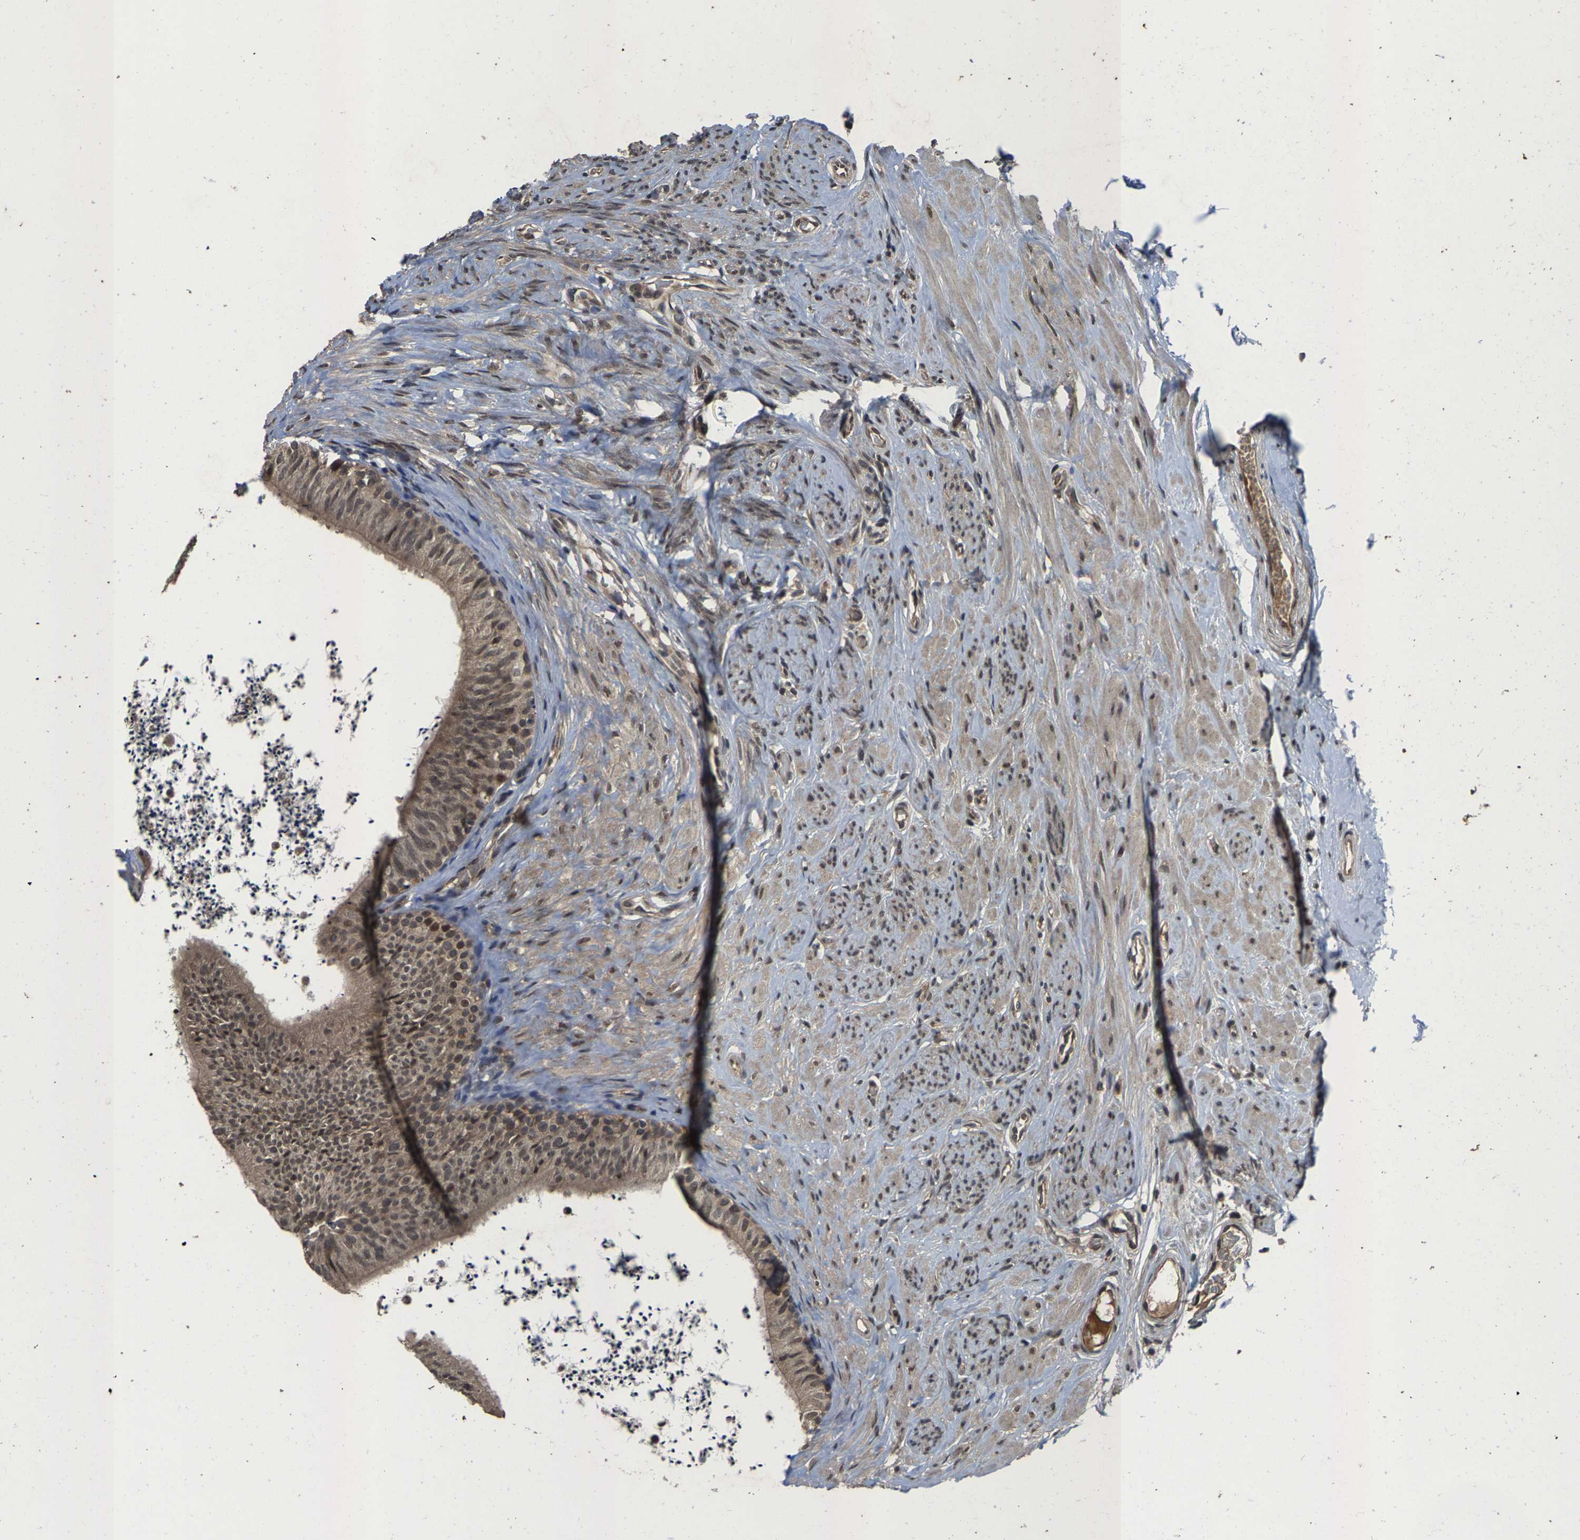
{"staining": {"intensity": "moderate", "quantity": ">75%", "location": "cytoplasmic/membranous,nuclear"}, "tissue": "epididymis", "cell_type": "Glandular cells", "image_type": "normal", "snomed": [{"axis": "morphology", "description": "Normal tissue, NOS"}, {"axis": "topography", "description": "Epididymis"}], "caption": "IHC (DAB (3,3'-diaminobenzidine)) staining of benign epididymis demonstrates moderate cytoplasmic/membranous,nuclear protein expression in about >75% of glandular cells.", "gene": "HUWE1", "patient": {"sex": "male", "age": 56}}